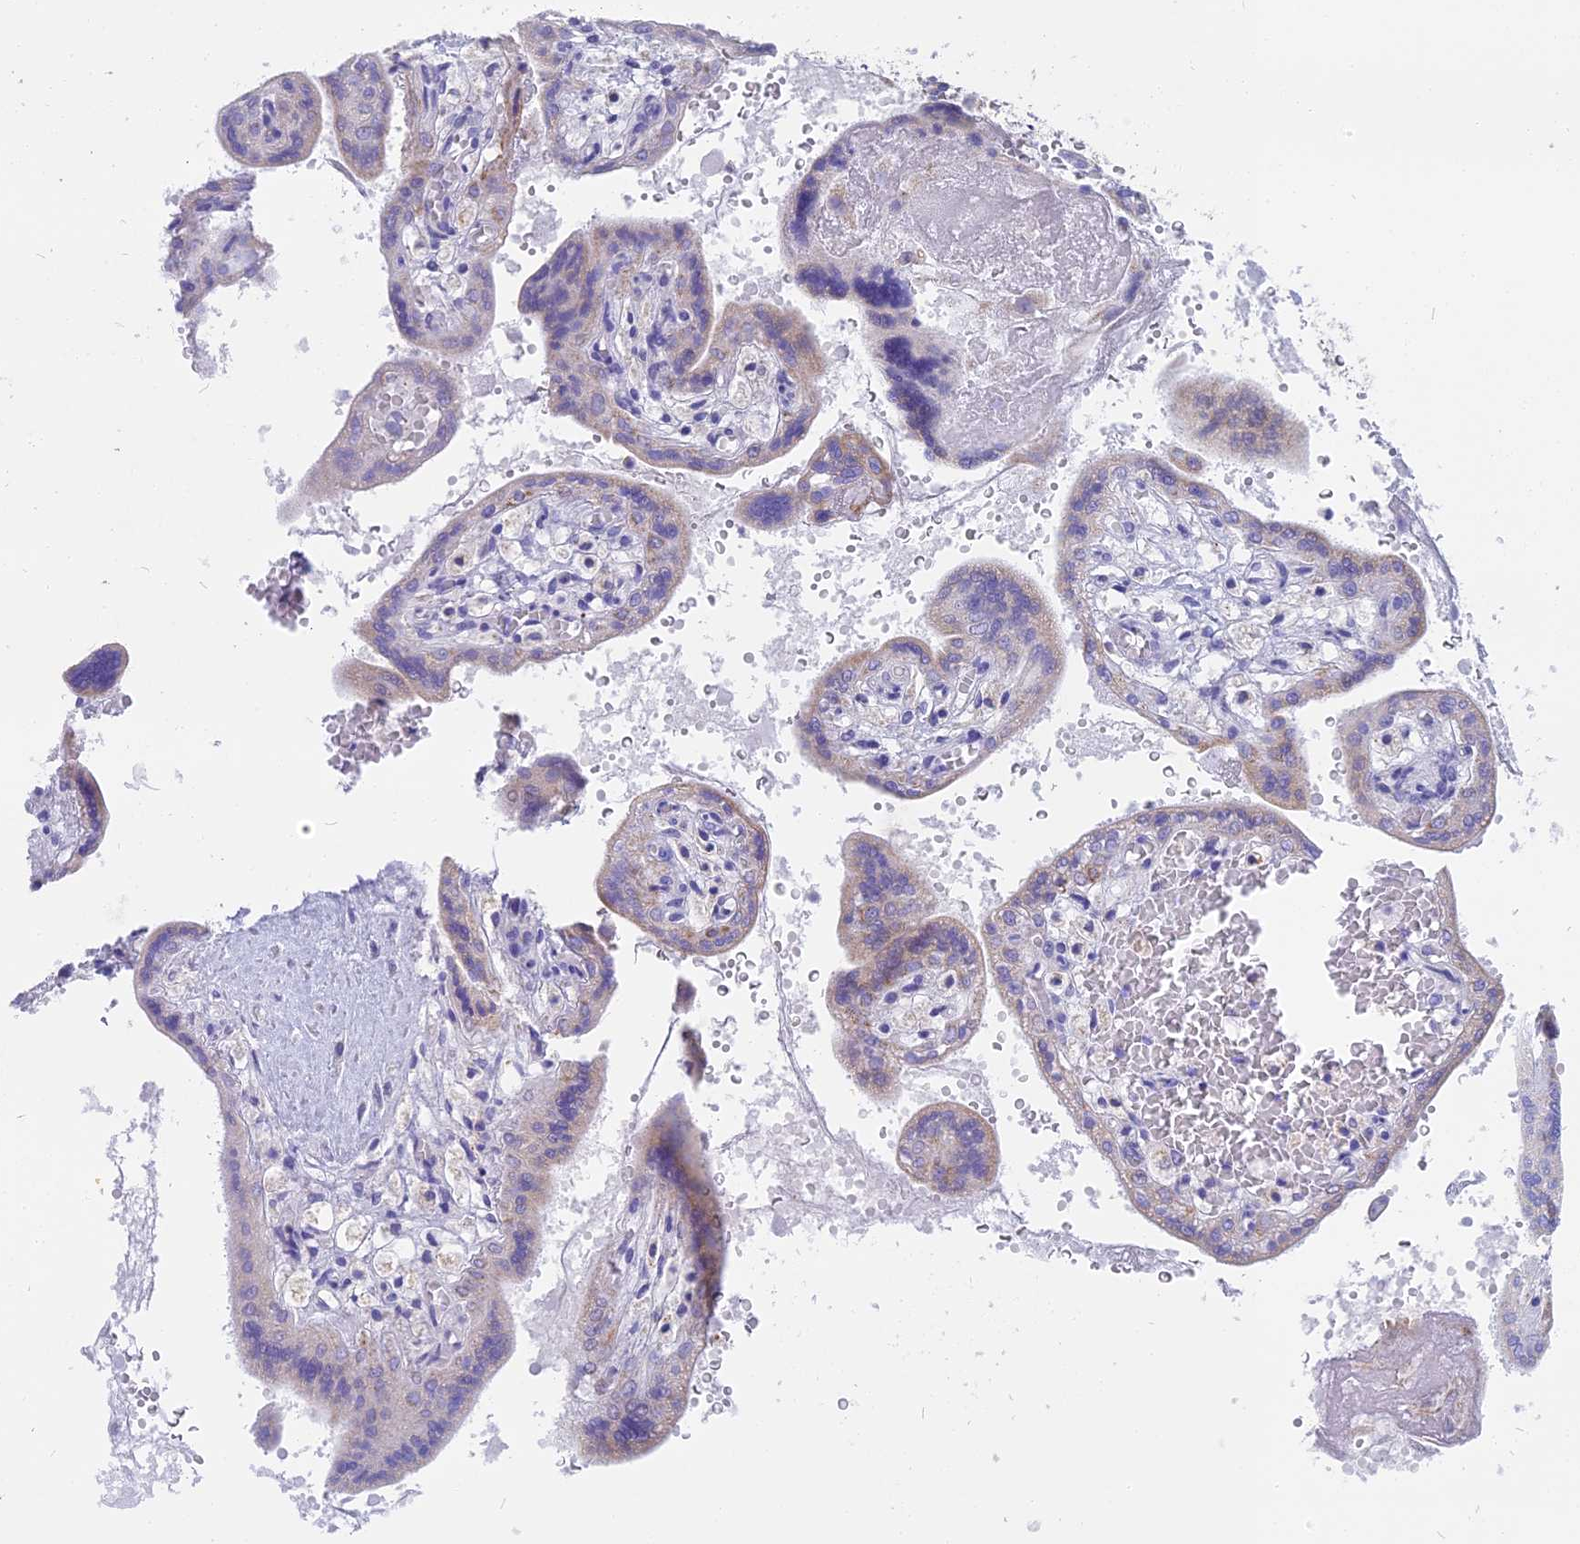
{"staining": {"intensity": "weak", "quantity": "<25%", "location": "nuclear"}, "tissue": "placenta", "cell_type": "Decidual cells", "image_type": "normal", "snomed": [{"axis": "morphology", "description": "Normal tissue, NOS"}, {"axis": "topography", "description": "Placenta"}], "caption": "IHC photomicrograph of benign placenta: human placenta stained with DAB (3,3'-diaminobenzidine) demonstrates no significant protein expression in decidual cells.", "gene": "DTWD1", "patient": {"sex": "female", "age": 37}}